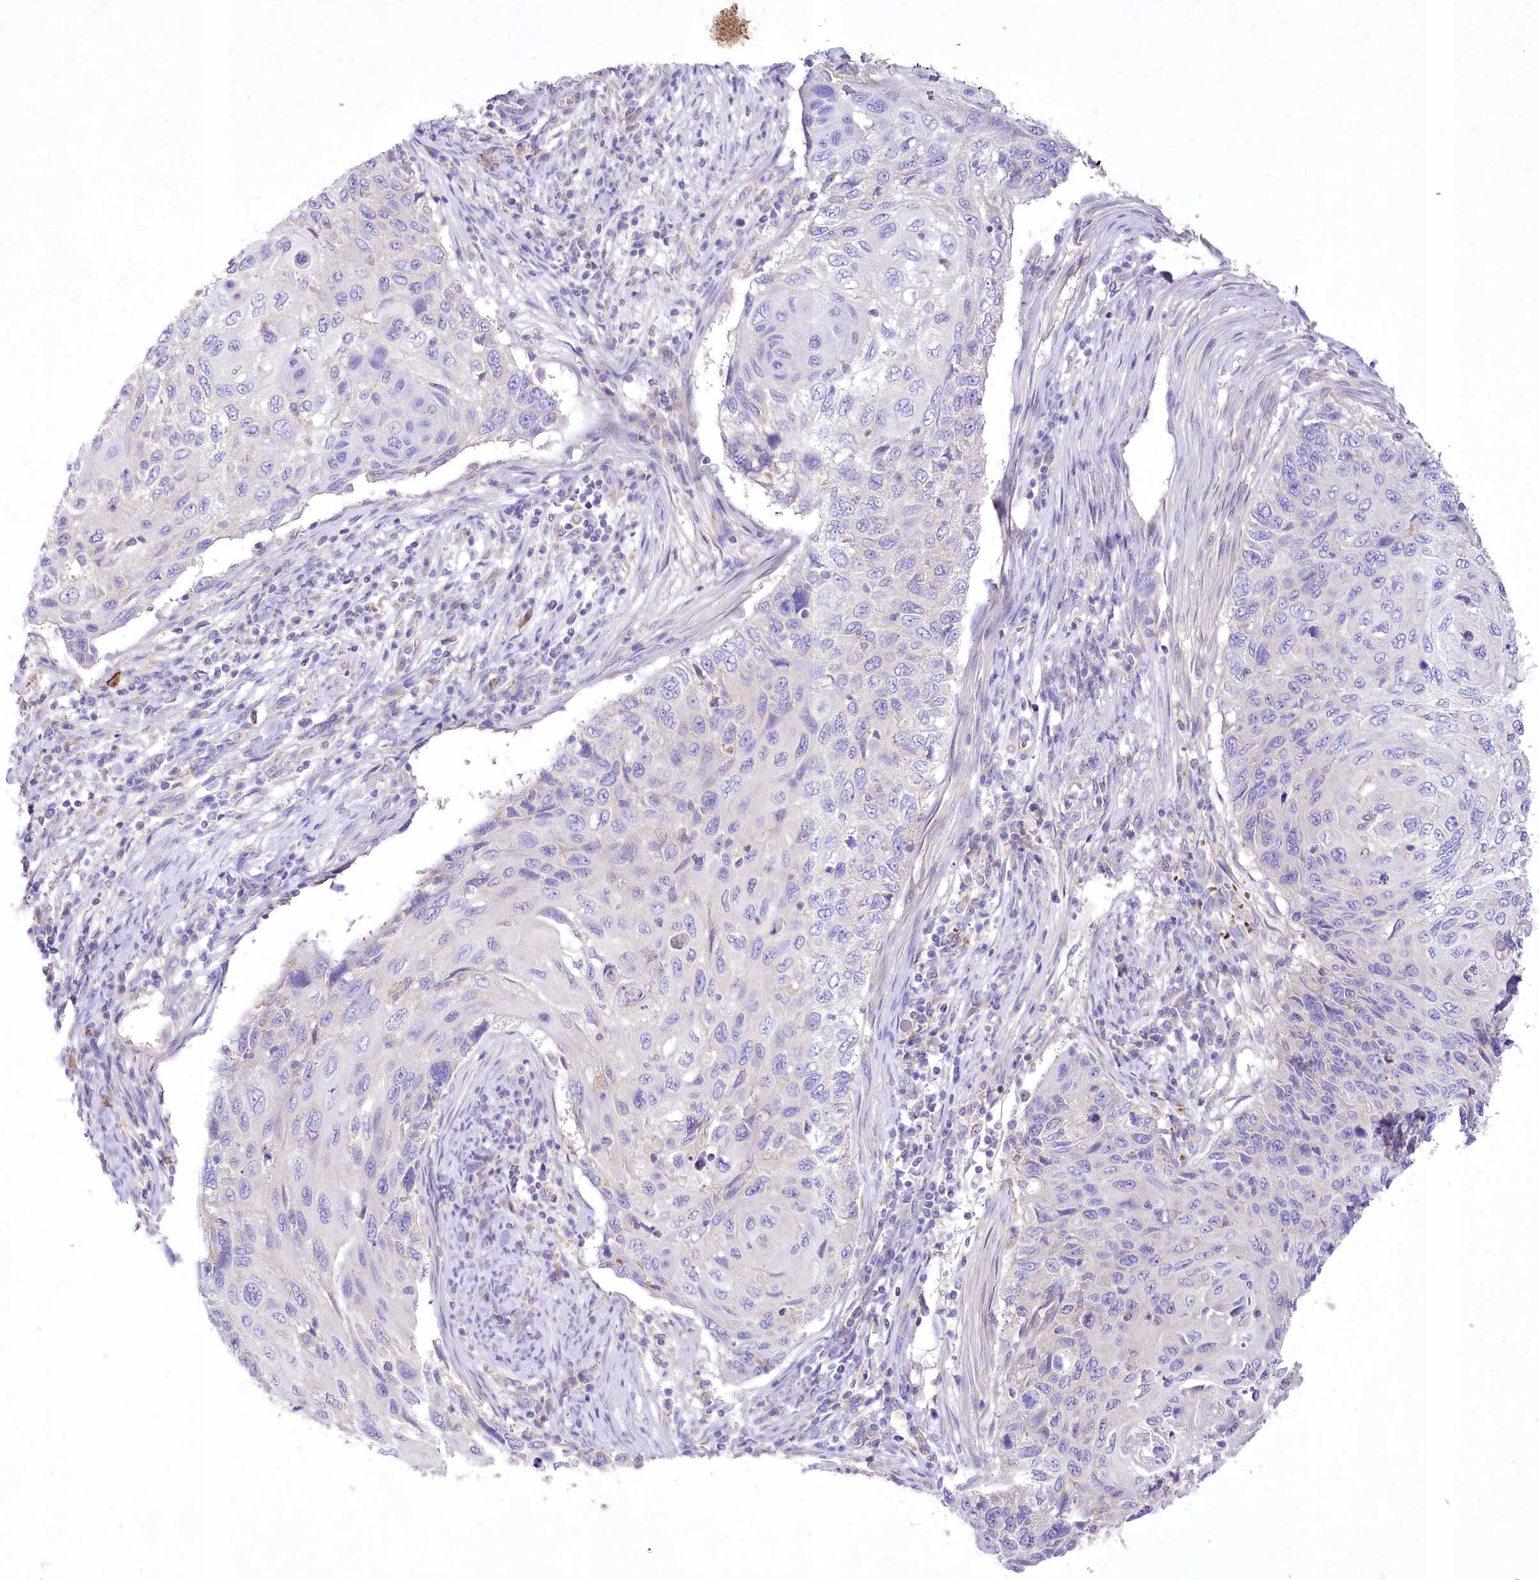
{"staining": {"intensity": "negative", "quantity": "none", "location": "none"}, "tissue": "cervical cancer", "cell_type": "Tumor cells", "image_type": "cancer", "snomed": [{"axis": "morphology", "description": "Squamous cell carcinoma, NOS"}, {"axis": "topography", "description": "Cervix"}], "caption": "Immunohistochemistry (IHC) micrograph of neoplastic tissue: human squamous cell carcinoma (cervical) stained with DAB displays no significant protein expression in tumor cells.", "gene": "PRSS53", "patient": {"sex": "female", "age": 70}}